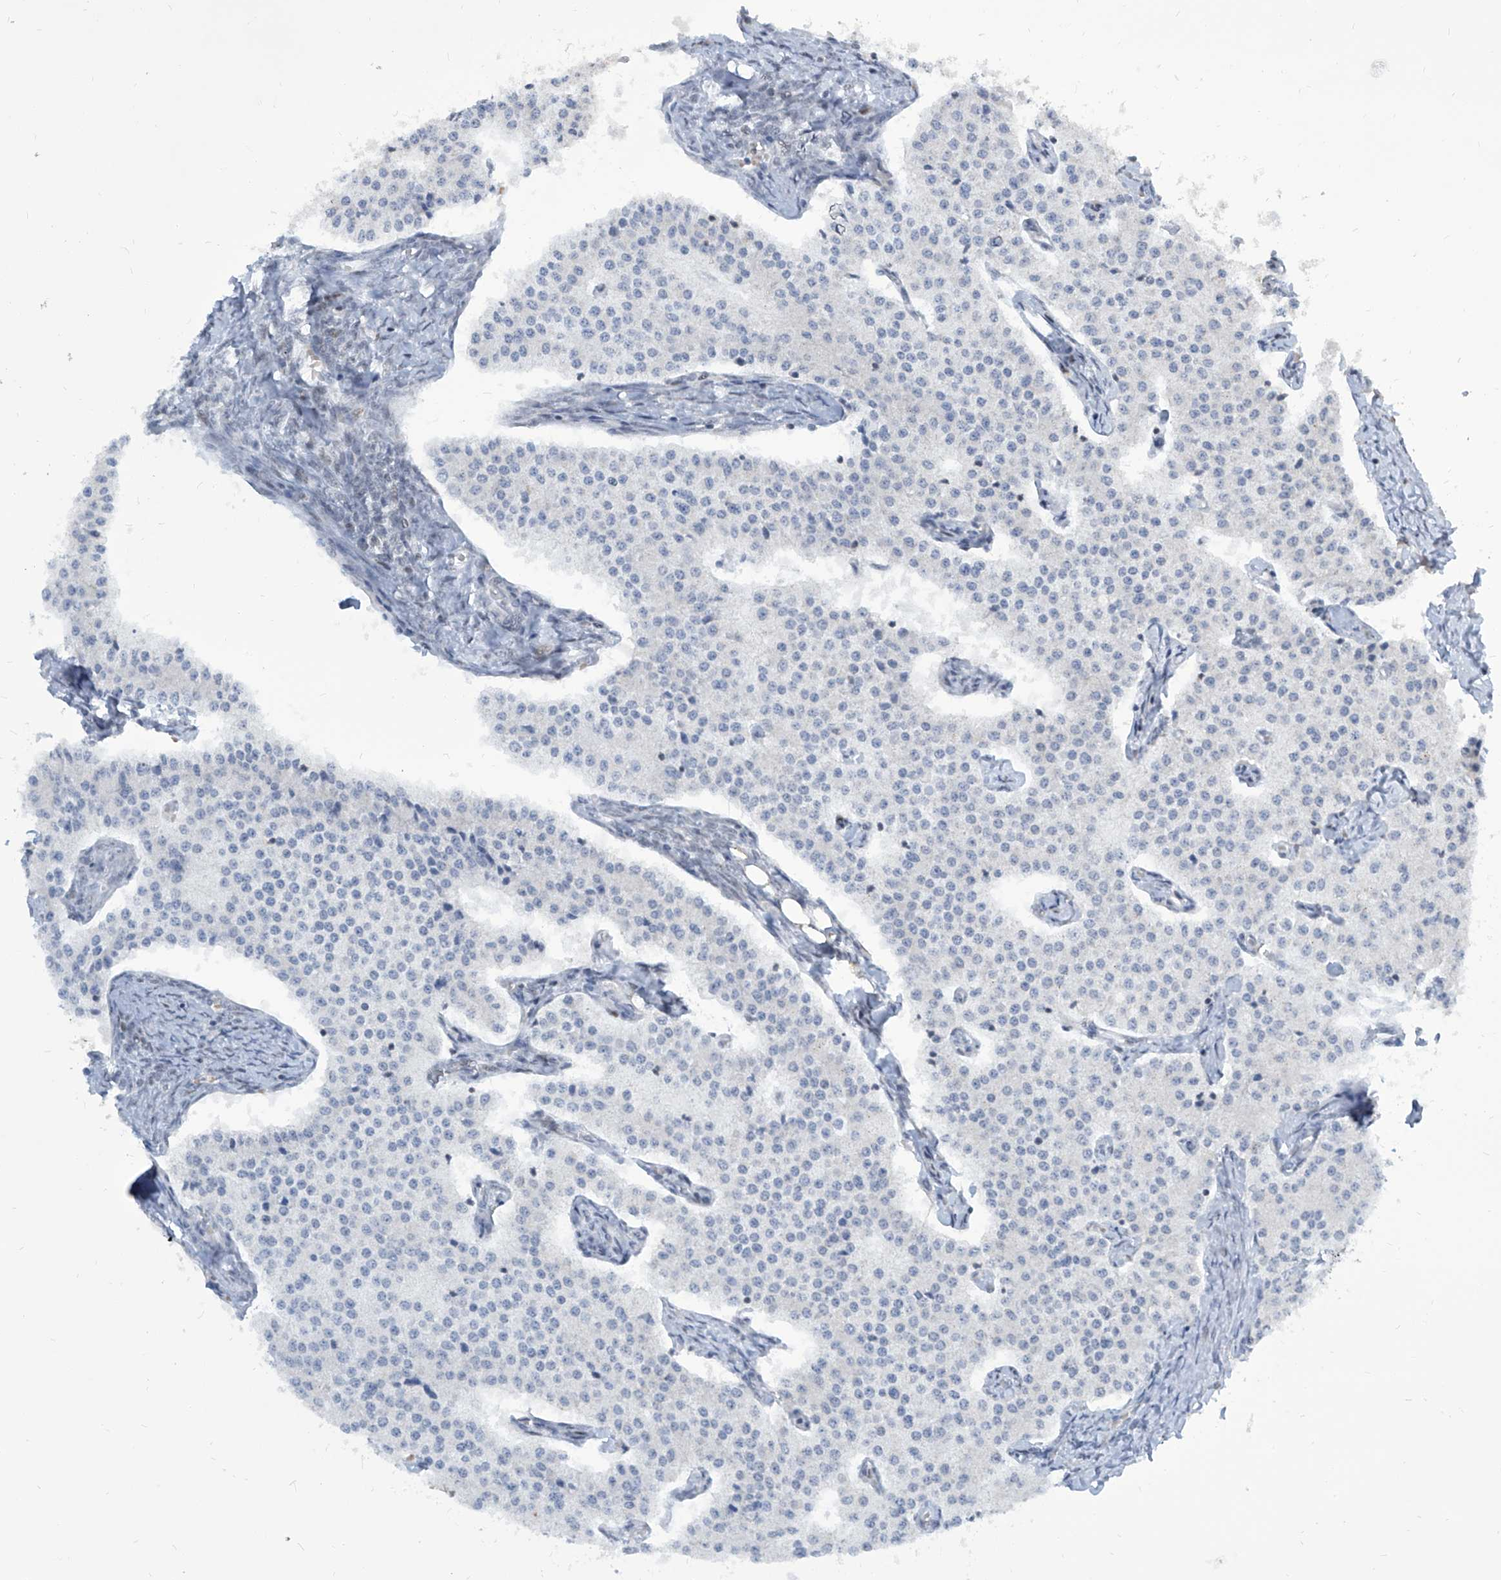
{"staining": {"intensity": "negative", "quantity": "none", "location": "none"}, "tissue": "carcinoid", "cell_type": "Tumor cells", "image_type": "cancer", "snomed": [{"axis": "morphology", "description": "Carcinoid, malignant, NOS"}, {"axis": "topography", "description": "Colon"}], "caption": "DAB immunohistochemical staining of carcinoid displays no significant staining in tumor cells.", "gene": "IRF2", "patient": {"sex": "female", "age": 52}}